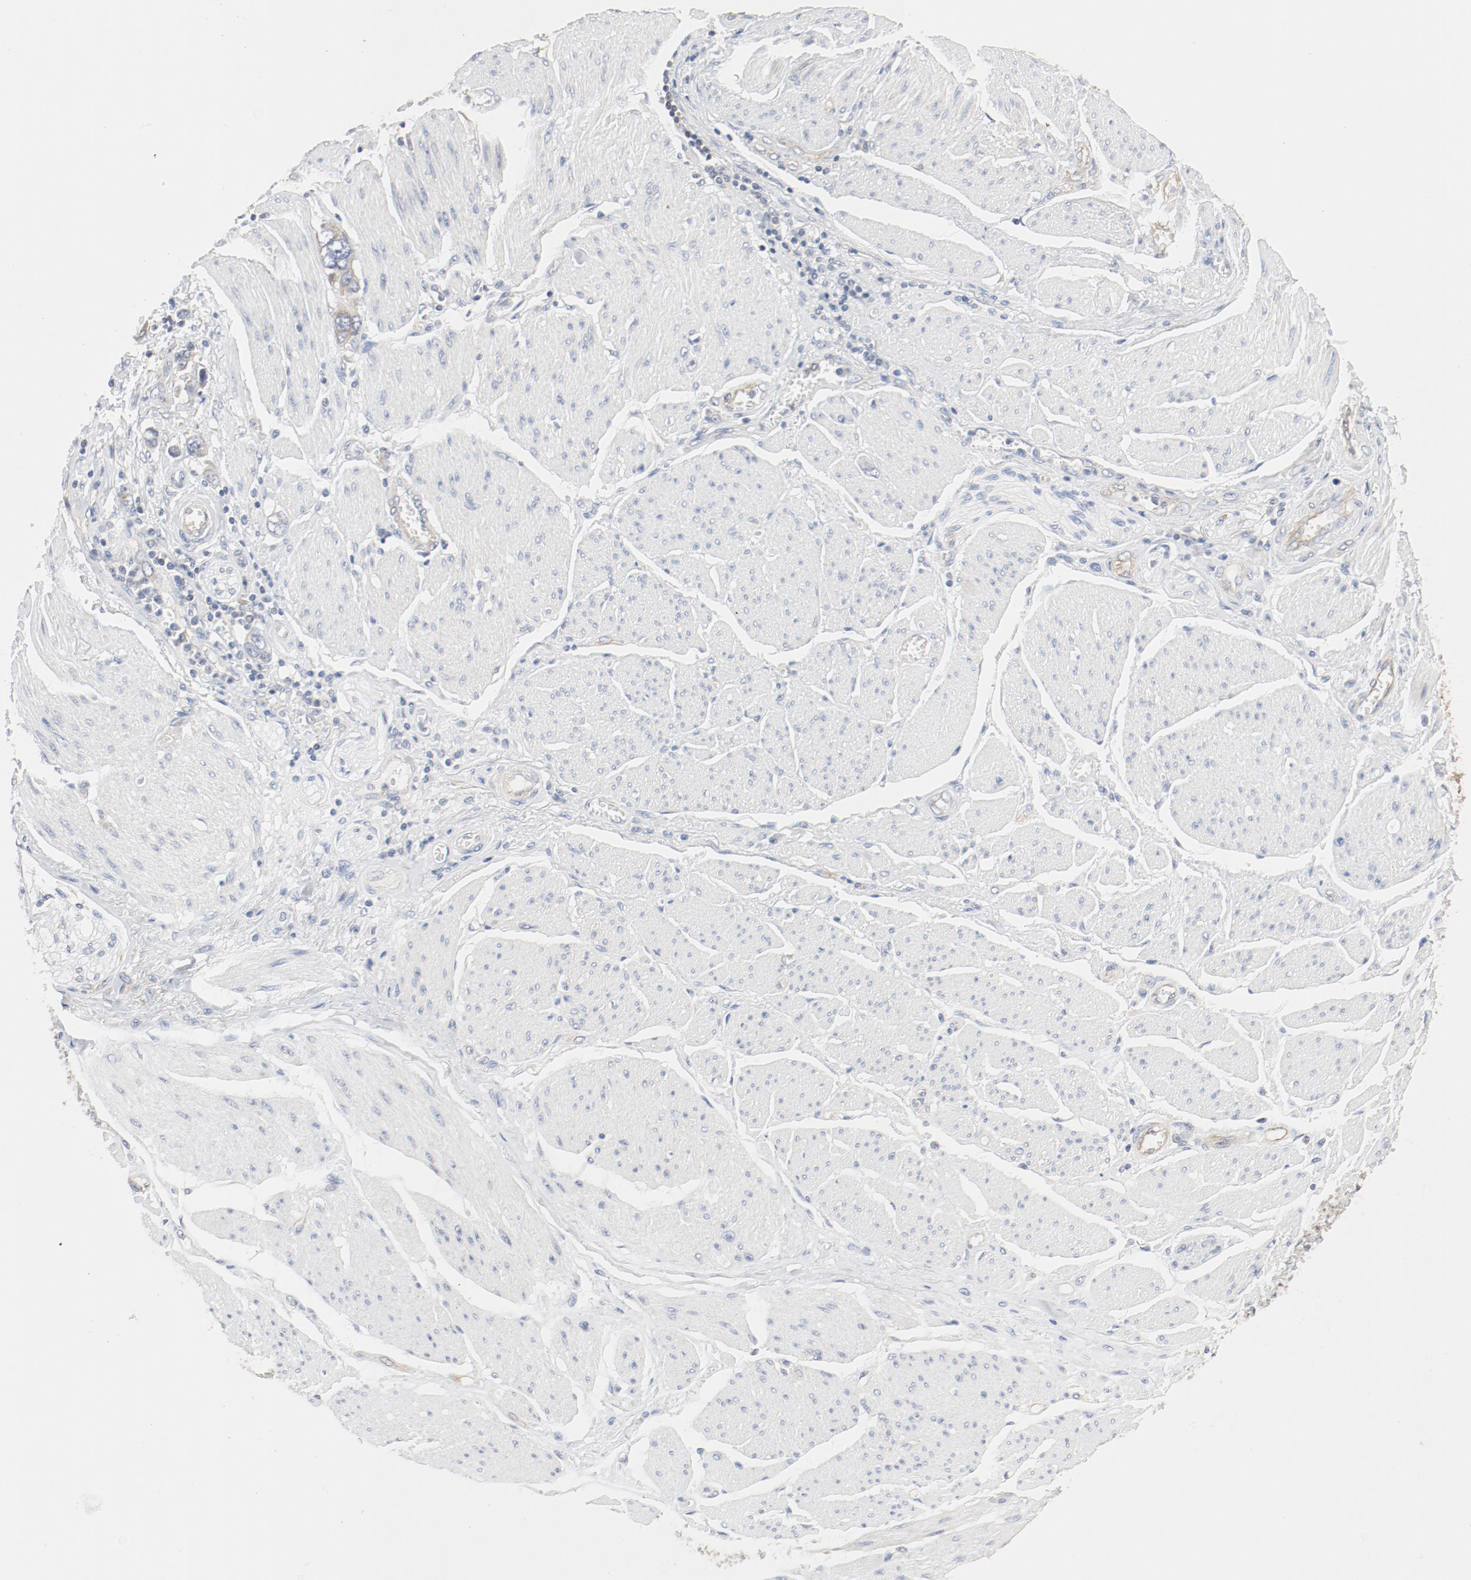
{"staining": {"intensity": "weak", "quantity": ">75%", "location": "cytoplasmic/membranous"}, "tissue": "stomach cancer", "cell_type": "Tumor cells", "image_type": "cancer", "snomed": [{"axis": "morphology", "description": "Adenocarcinoma, NOS"}, {"axis": "topography", "description": "Pancreas"}, {"axis": "topography", "description": "Stomach, upper"}], "caption": "A micrograph showing weak cytoplasmic/membranous expression in about >75% of tumor cells in adenocarcinoma (stomach), as visualized by brown immunohistochemical staining.", "gene": "RPS6", "patient": {"sex": "male", "age": 77}}